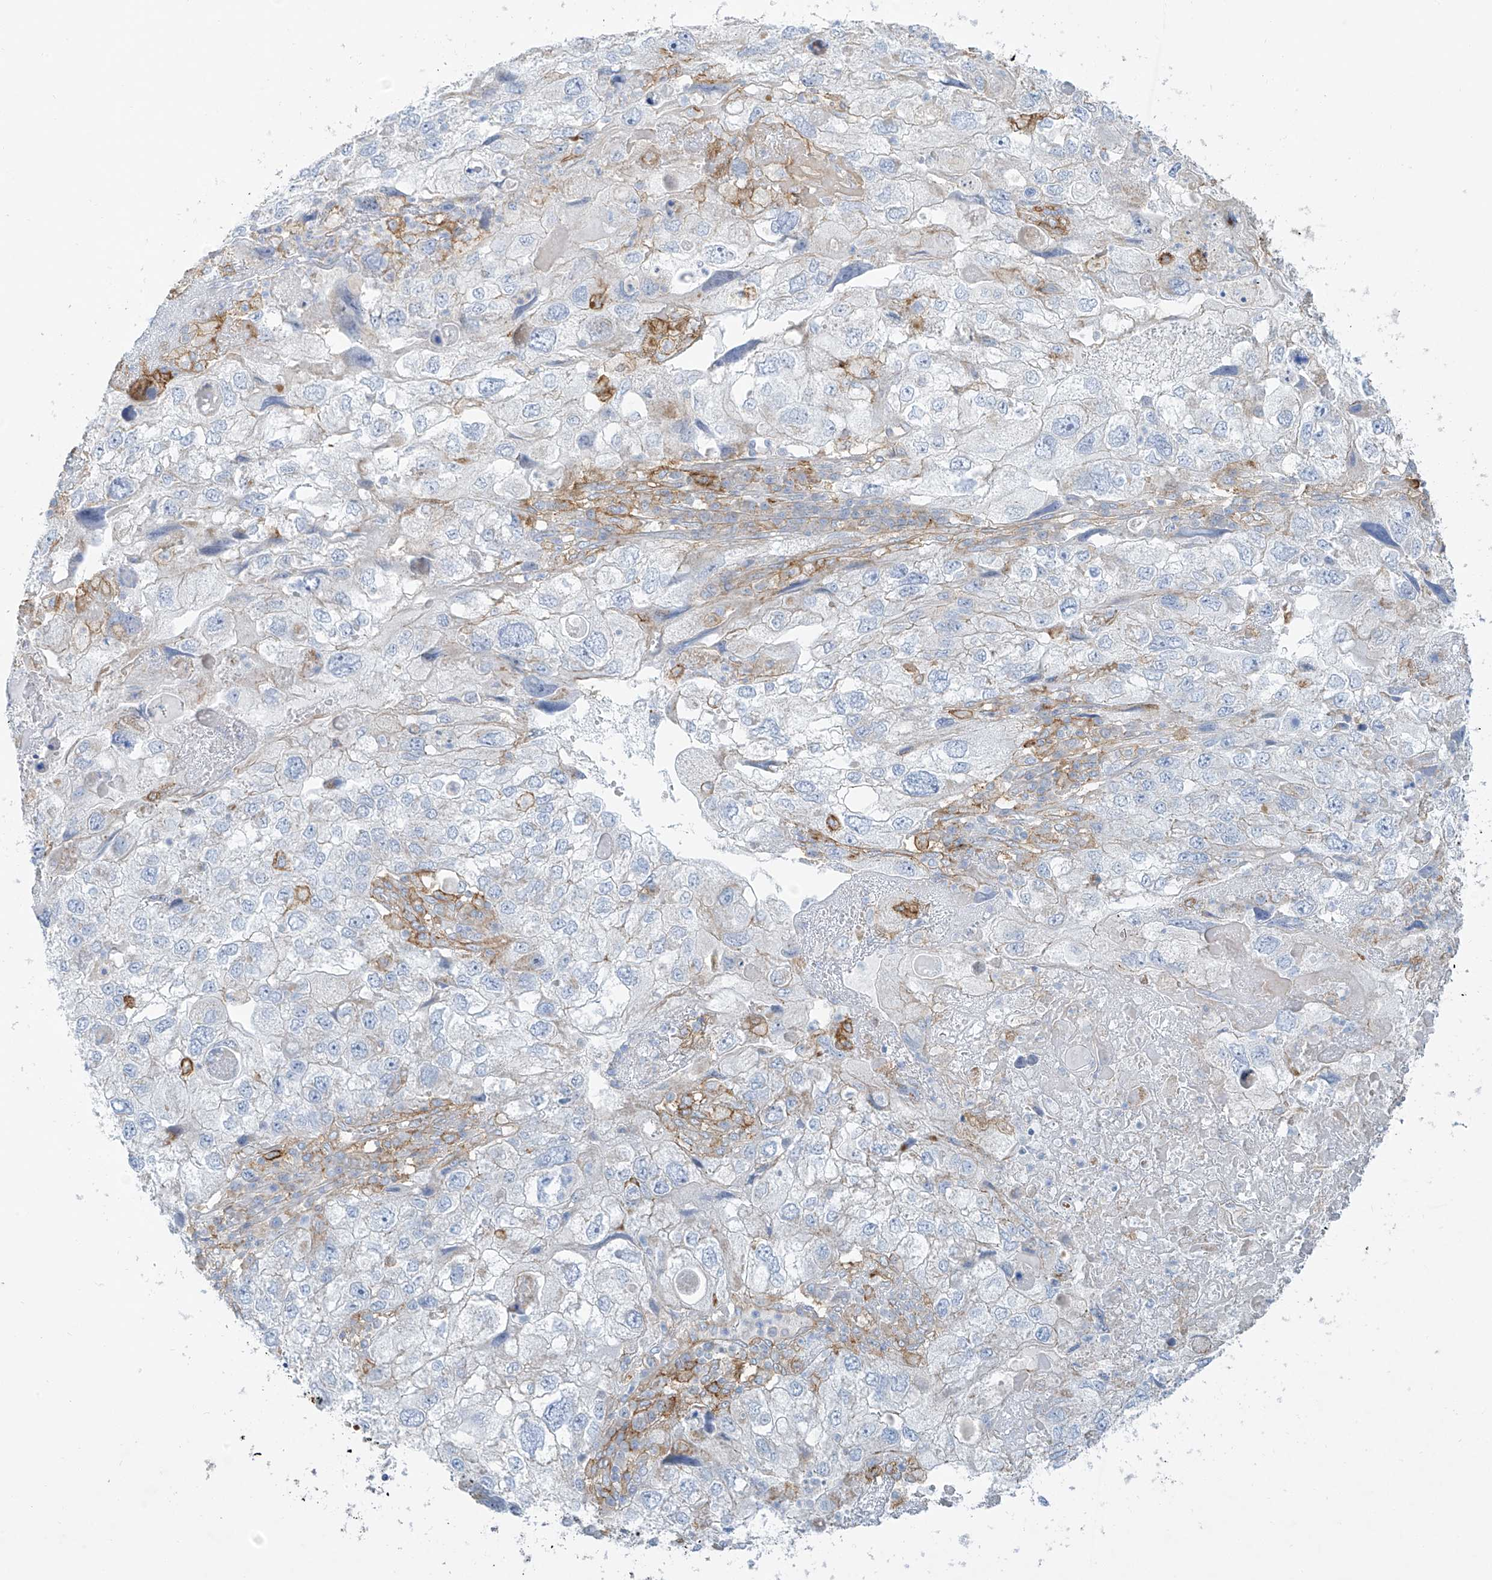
{"staining": {"intensity": "negative", "quantity": "none", "location": "none"}, "tissue": "endometrial cancer", "cell_type": "Tumor cells", "image_type": "cancer", "snomed": [{"axis": "morphology", "description": "Adenocarcinoma, NOS"}, {"axis": "topography", "description": "Endometrium"}], "caption": "A high-resolution micrograph shows immunohistochemistry staining of endometrial adenocarcinoma, which demonstrates no significant staining in tumor cells.", "gene": "VAMP5", "patient": {"sex": "female", "age": 49}}